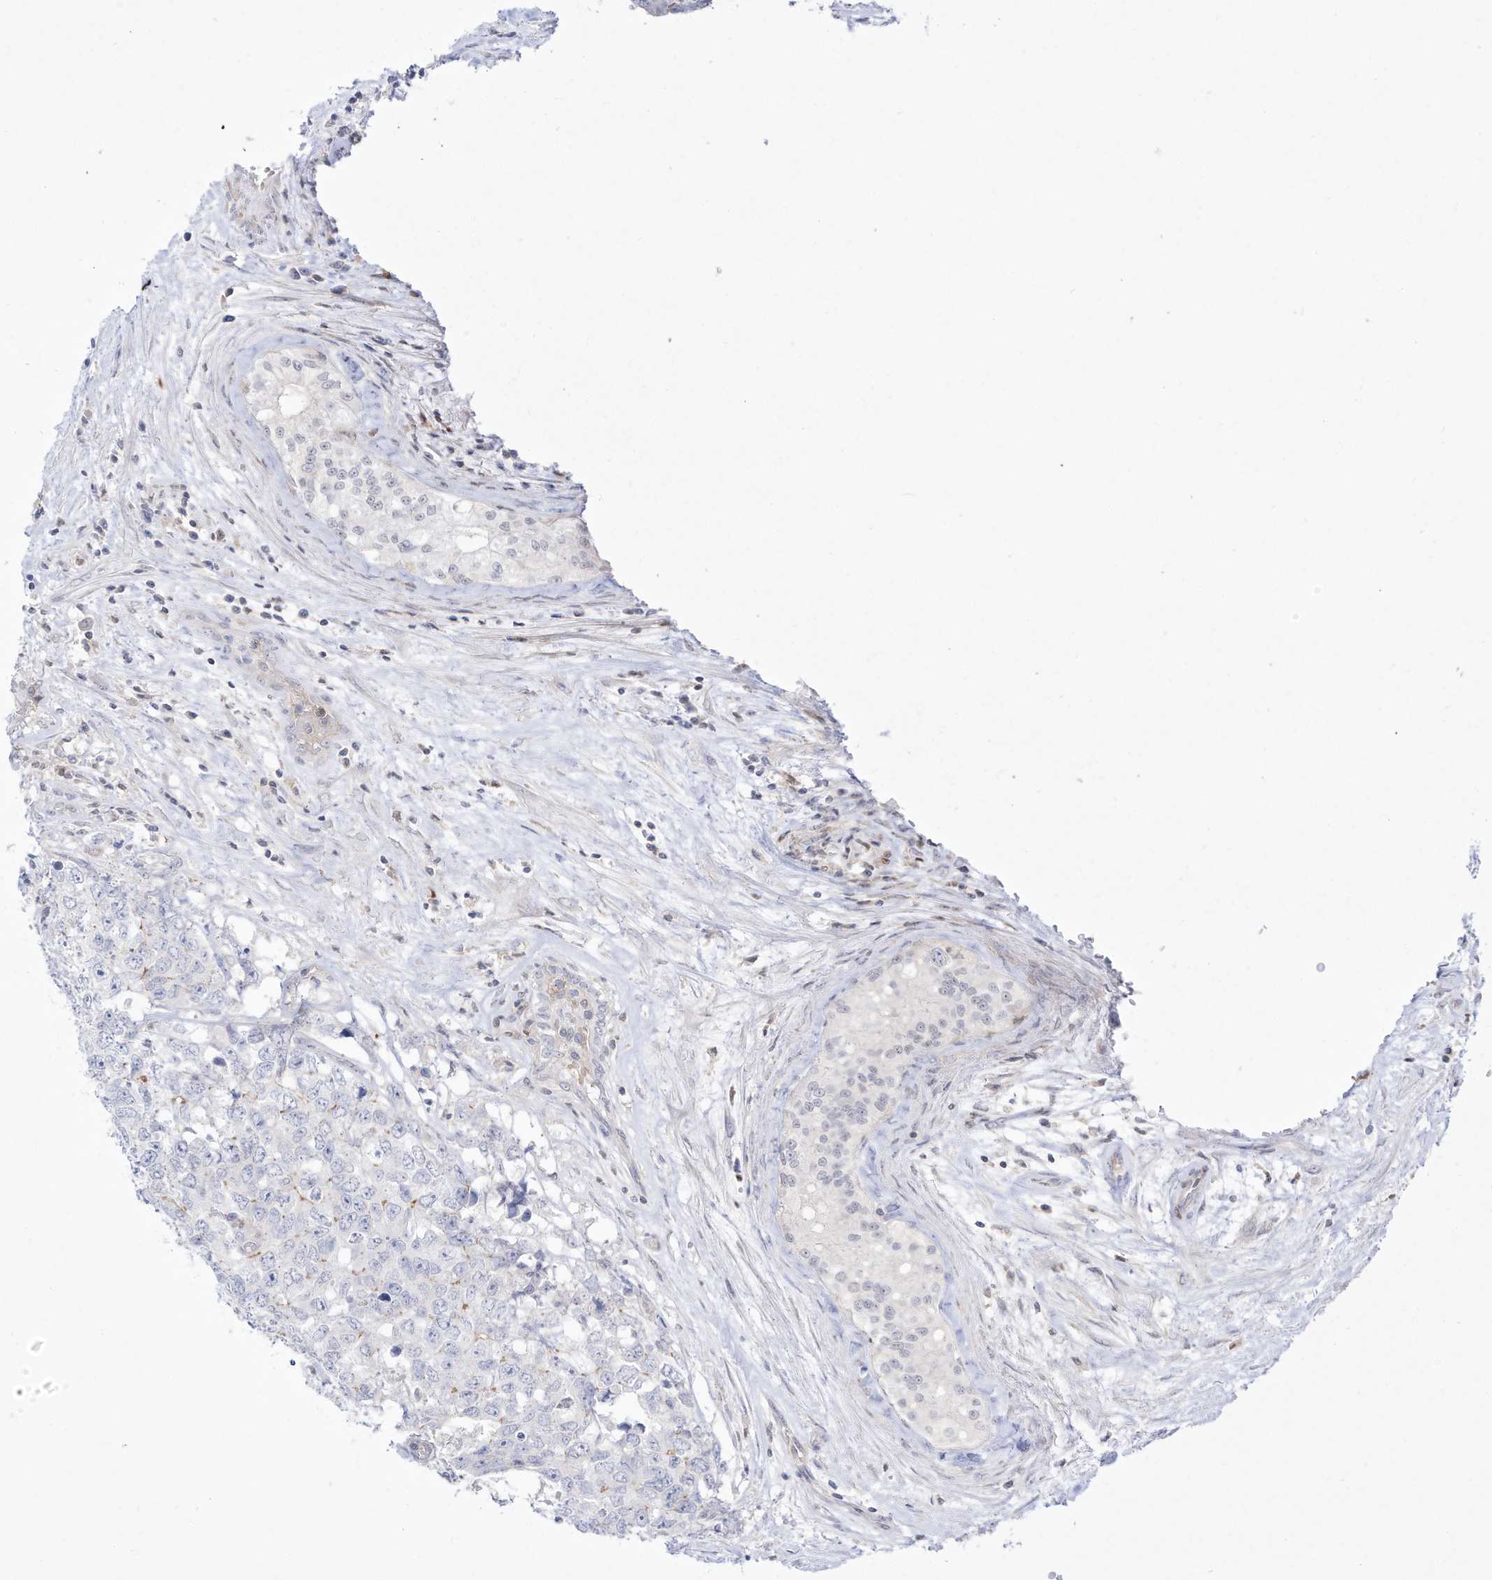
{"staining": {"intensity": "negative", "quantity": "none", "location": "none"}, "tissue": "testis cancer", "cell_type": "Tumor cells", "image_type": "cancer", "snomed": [{"axis": "morphology", "description": "Carcinoma, Embryonal, NOS"}, {"axis": "topography", "description": "Testis"}], "caption": "A histopathology image of embryonal carcinoma (testis) stained for a protein demonstrates no brown staining in tumor cells. (Immunohistochemistry (ihc), brightfield microscopy, high magnification).", "gene": "DMKN", "patient": {"sex": "male", "age": 28}}